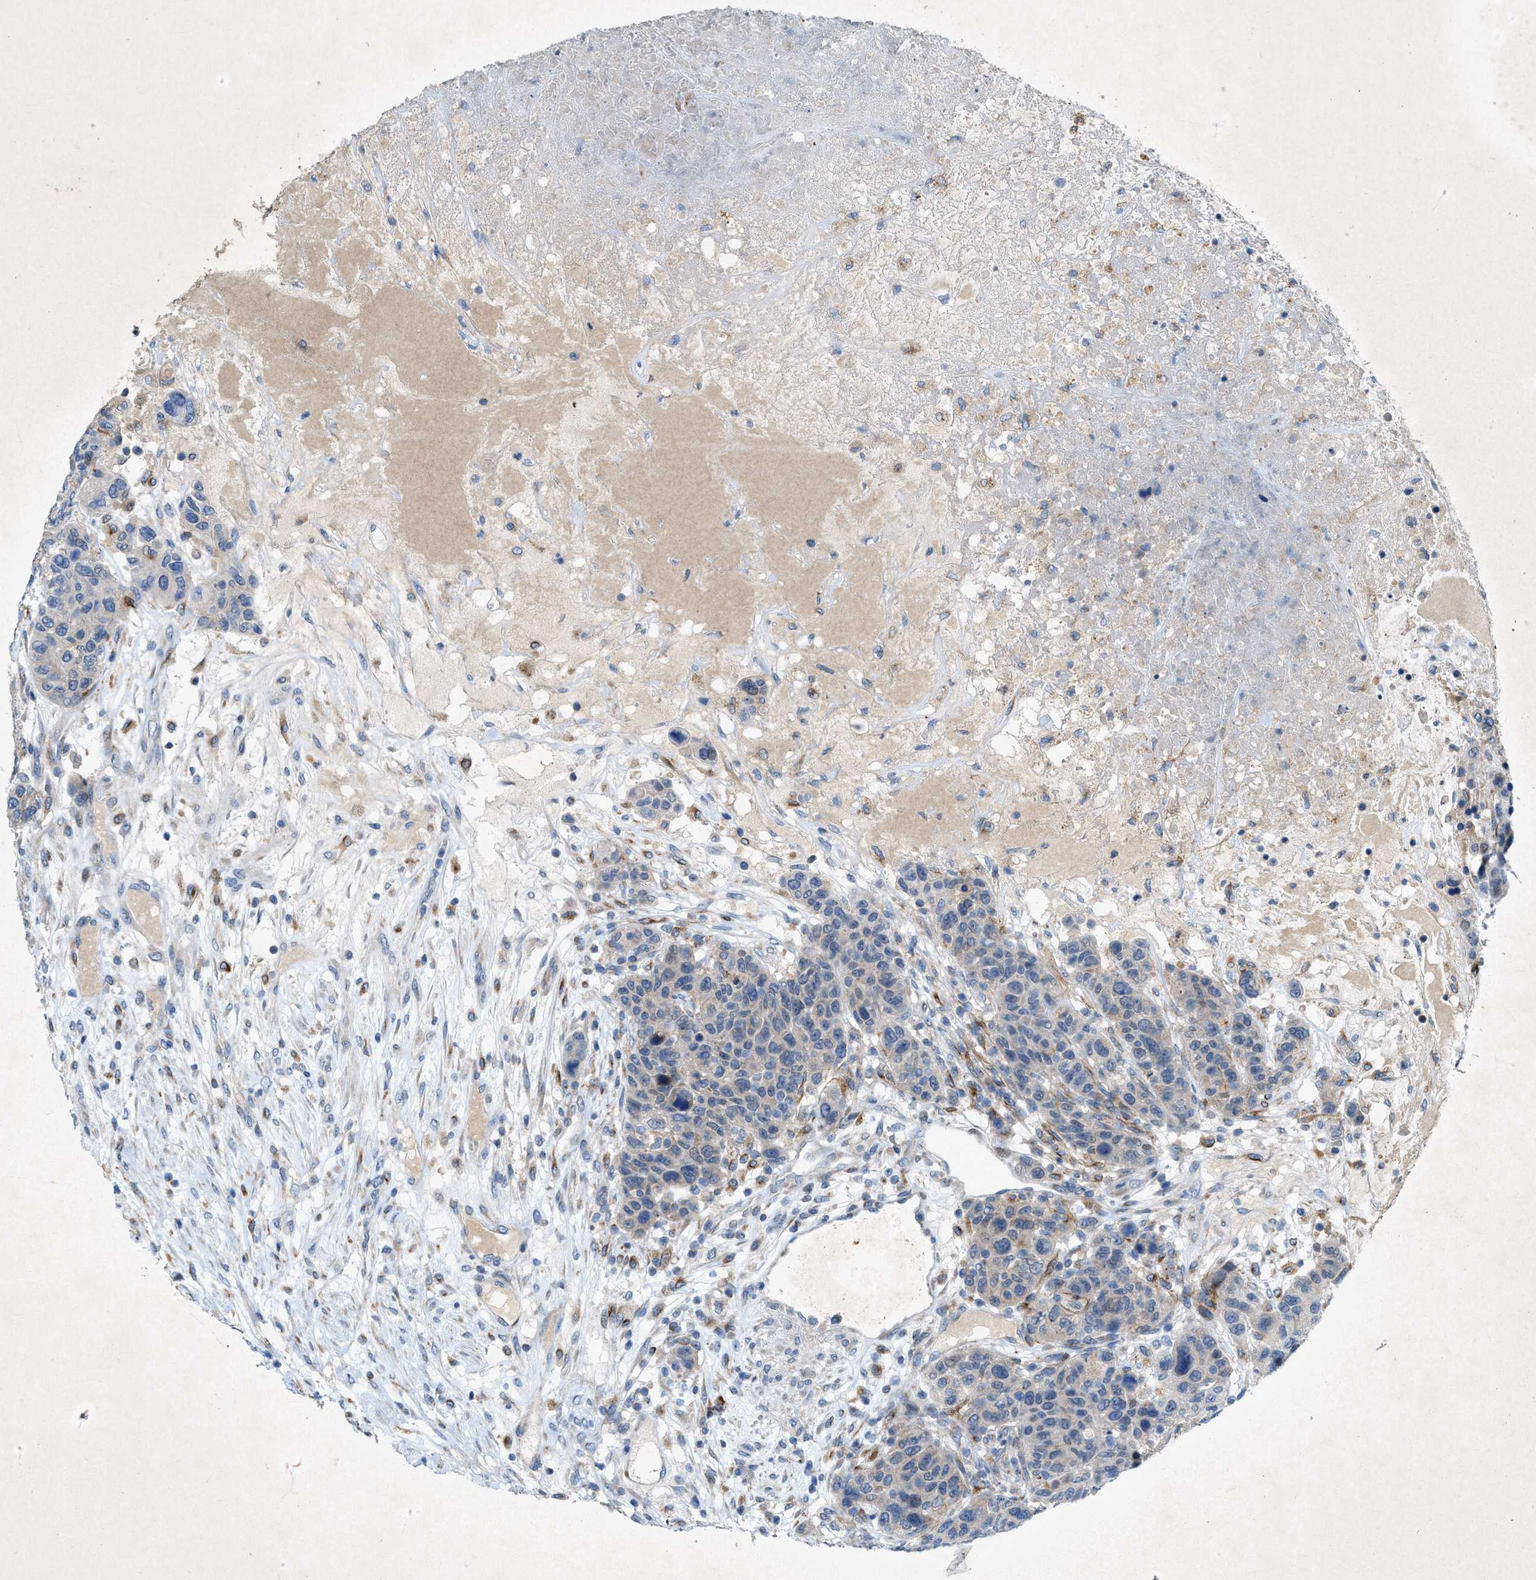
{"staining": {"intensity": "negative", "quantity": "none", "location": "none"}, "tissue": "breast cancer", "cell_type": "Tumor cells", "image_type": "cancer", "snomed": [{"axis": "morphology", "description": "Duct carcinoma"}, {"axis": "topography", "description": "Breast"}], "caption": "DAB immunohistochemical staining of breast cancer shows no significant staining in tumor cells.", "gene": "URGCP", "patient": {"sex": "female", "age": 37}}